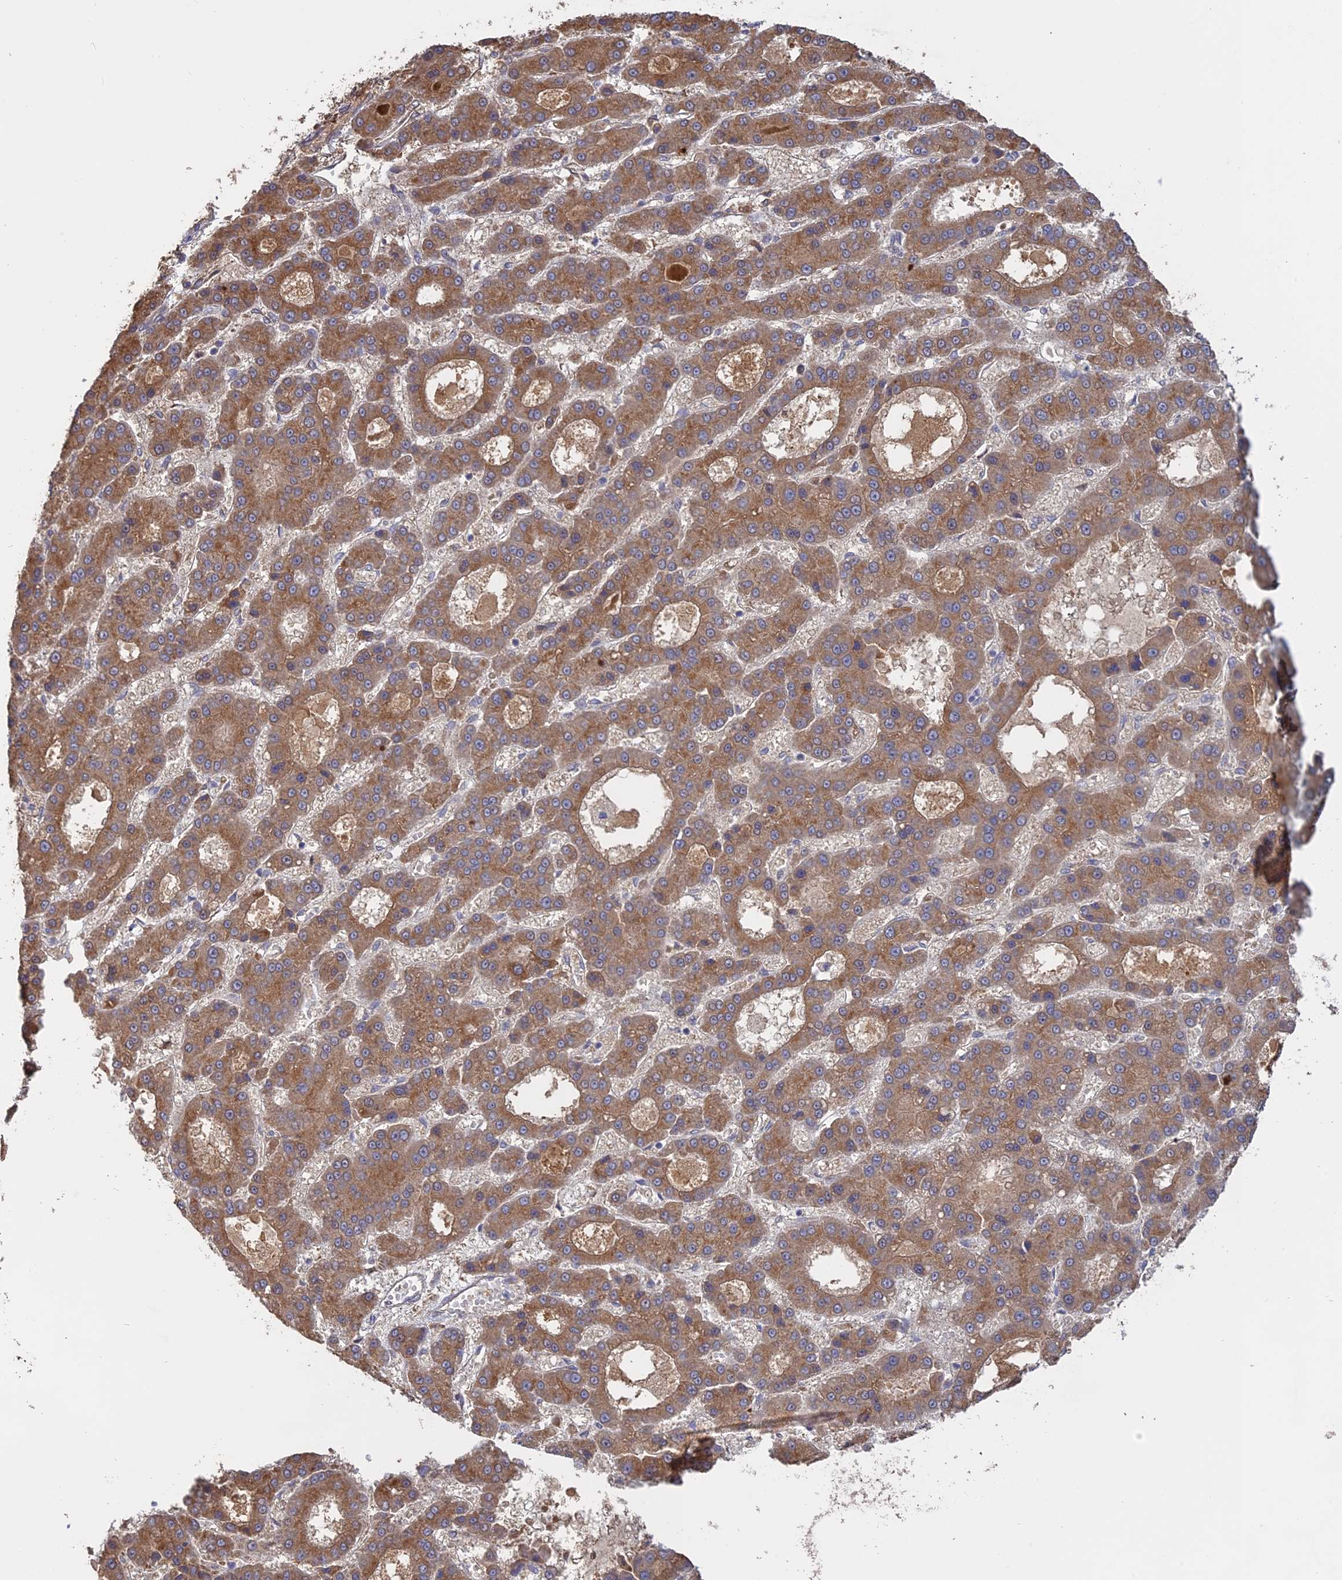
{"staining": {"intensity": "moderate", "quantity": ">75%", "location": "cytoplasmic/membranous"}, "tissue": "liver cancer", "cell_type": "Tumor cells", "image_type": "cancer", "snomed": [{"axis": "morphology", "description": "Carcinoma, Hepatocellular, NOS"}, {"axis": "topography", "description": "Liver"}], "caption": "Immunohistochemical staining of liver cancer shows moderate cytoplasmic/membranous protein positivity in about >75% of tumor cells.", "gene": "PPIC", "patient": {"sex": "male", "age": 70}}